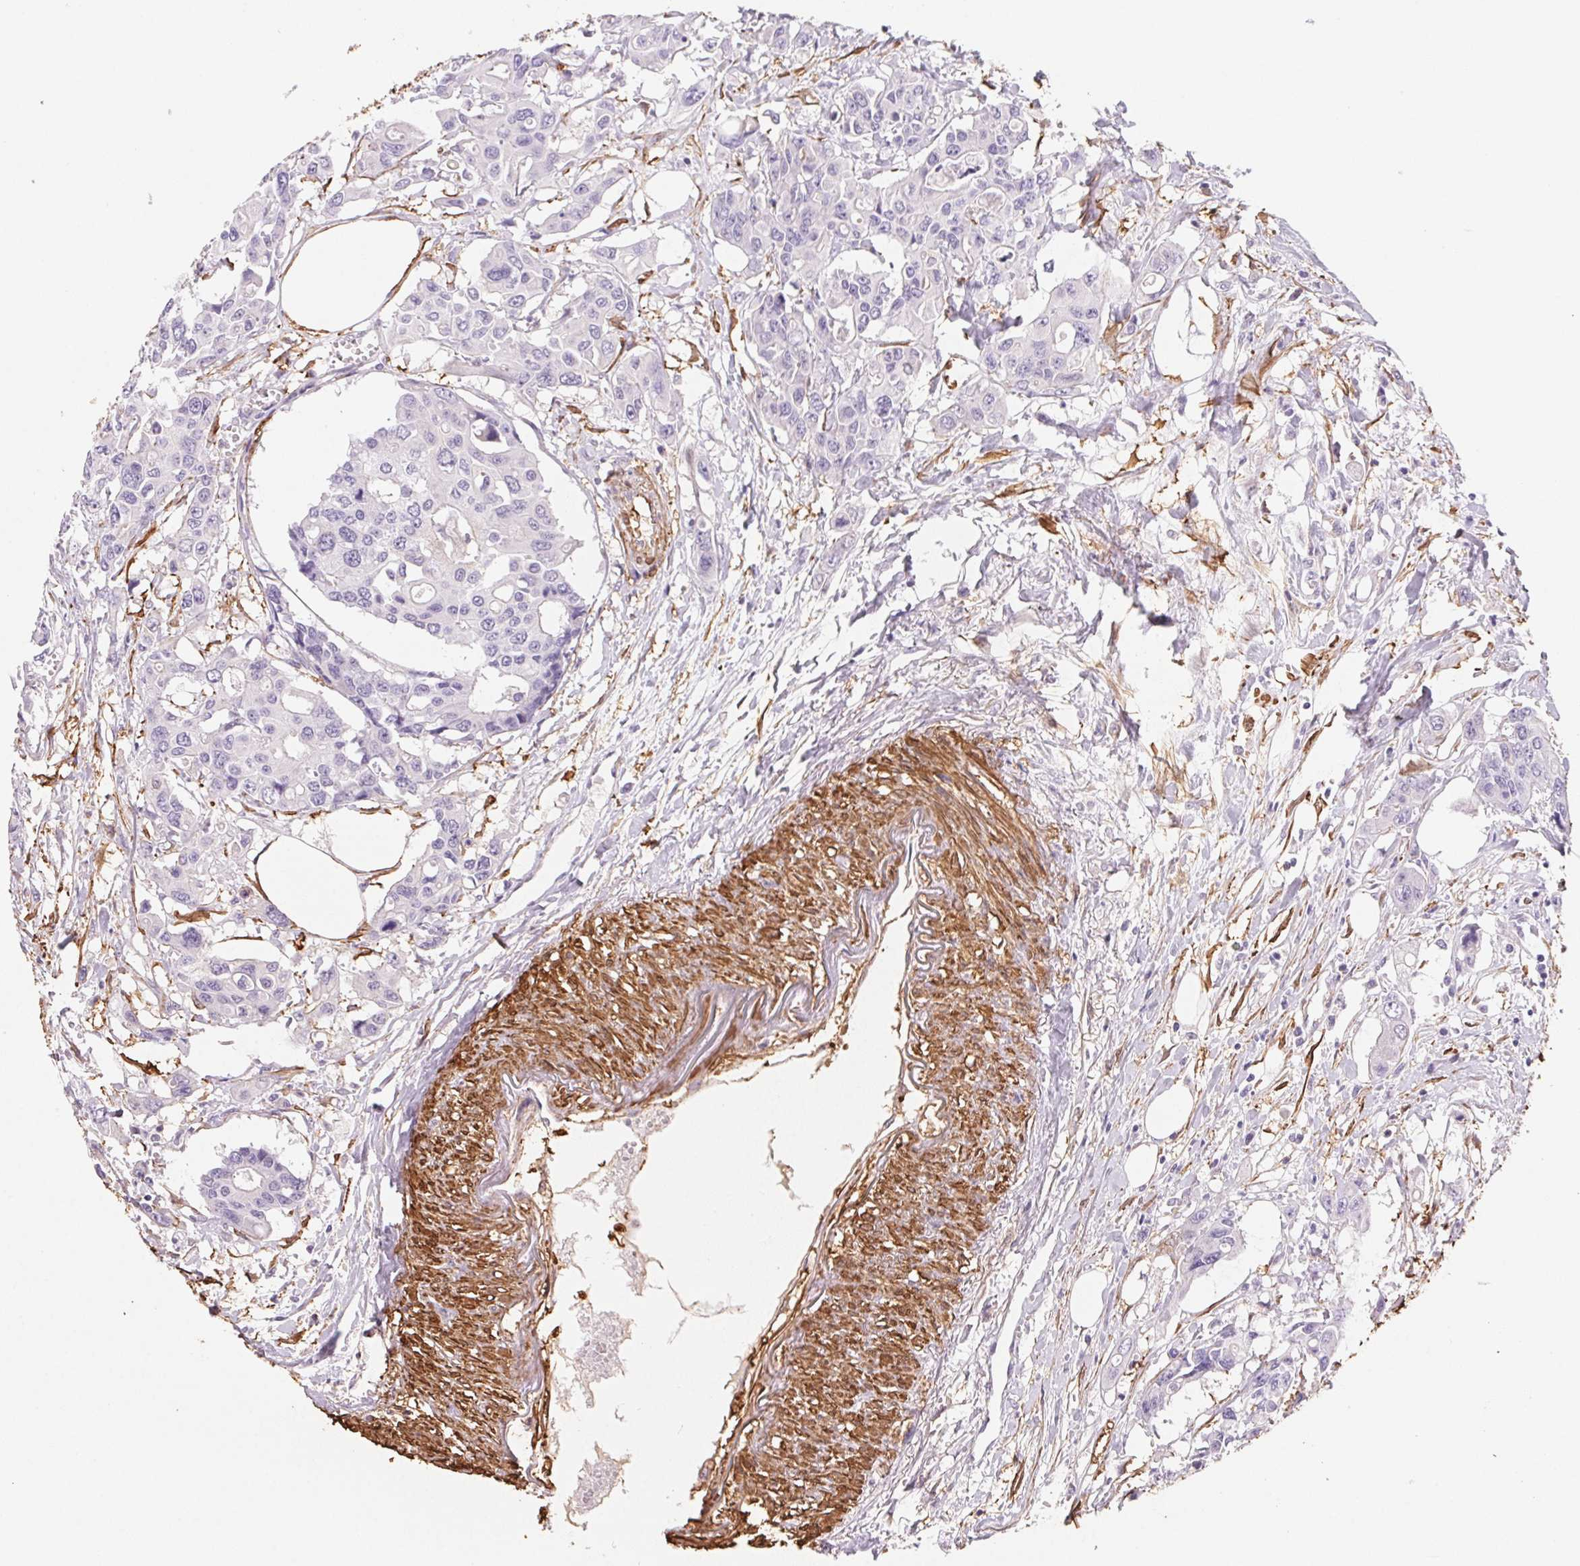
{"staining": {"intensity": "negative", "quantity": "none", "location": "none"}, "tissue": "colorectal cancer", "cell_type": "Tumor cells", "image_type": "cancer", "snomed": [{"axis": "morphology", "description": "Adenocarcinoma, NOS"}, {"axis": "topography", "description": "Colon"}], "caption": "Colorectal adenocarcinoma stained for a protein using immunohistochemistry (IHC) demonstrates no staining tumor cells.", "gene": "GPX8", "patient": {"sex": "male", "age": 77}}